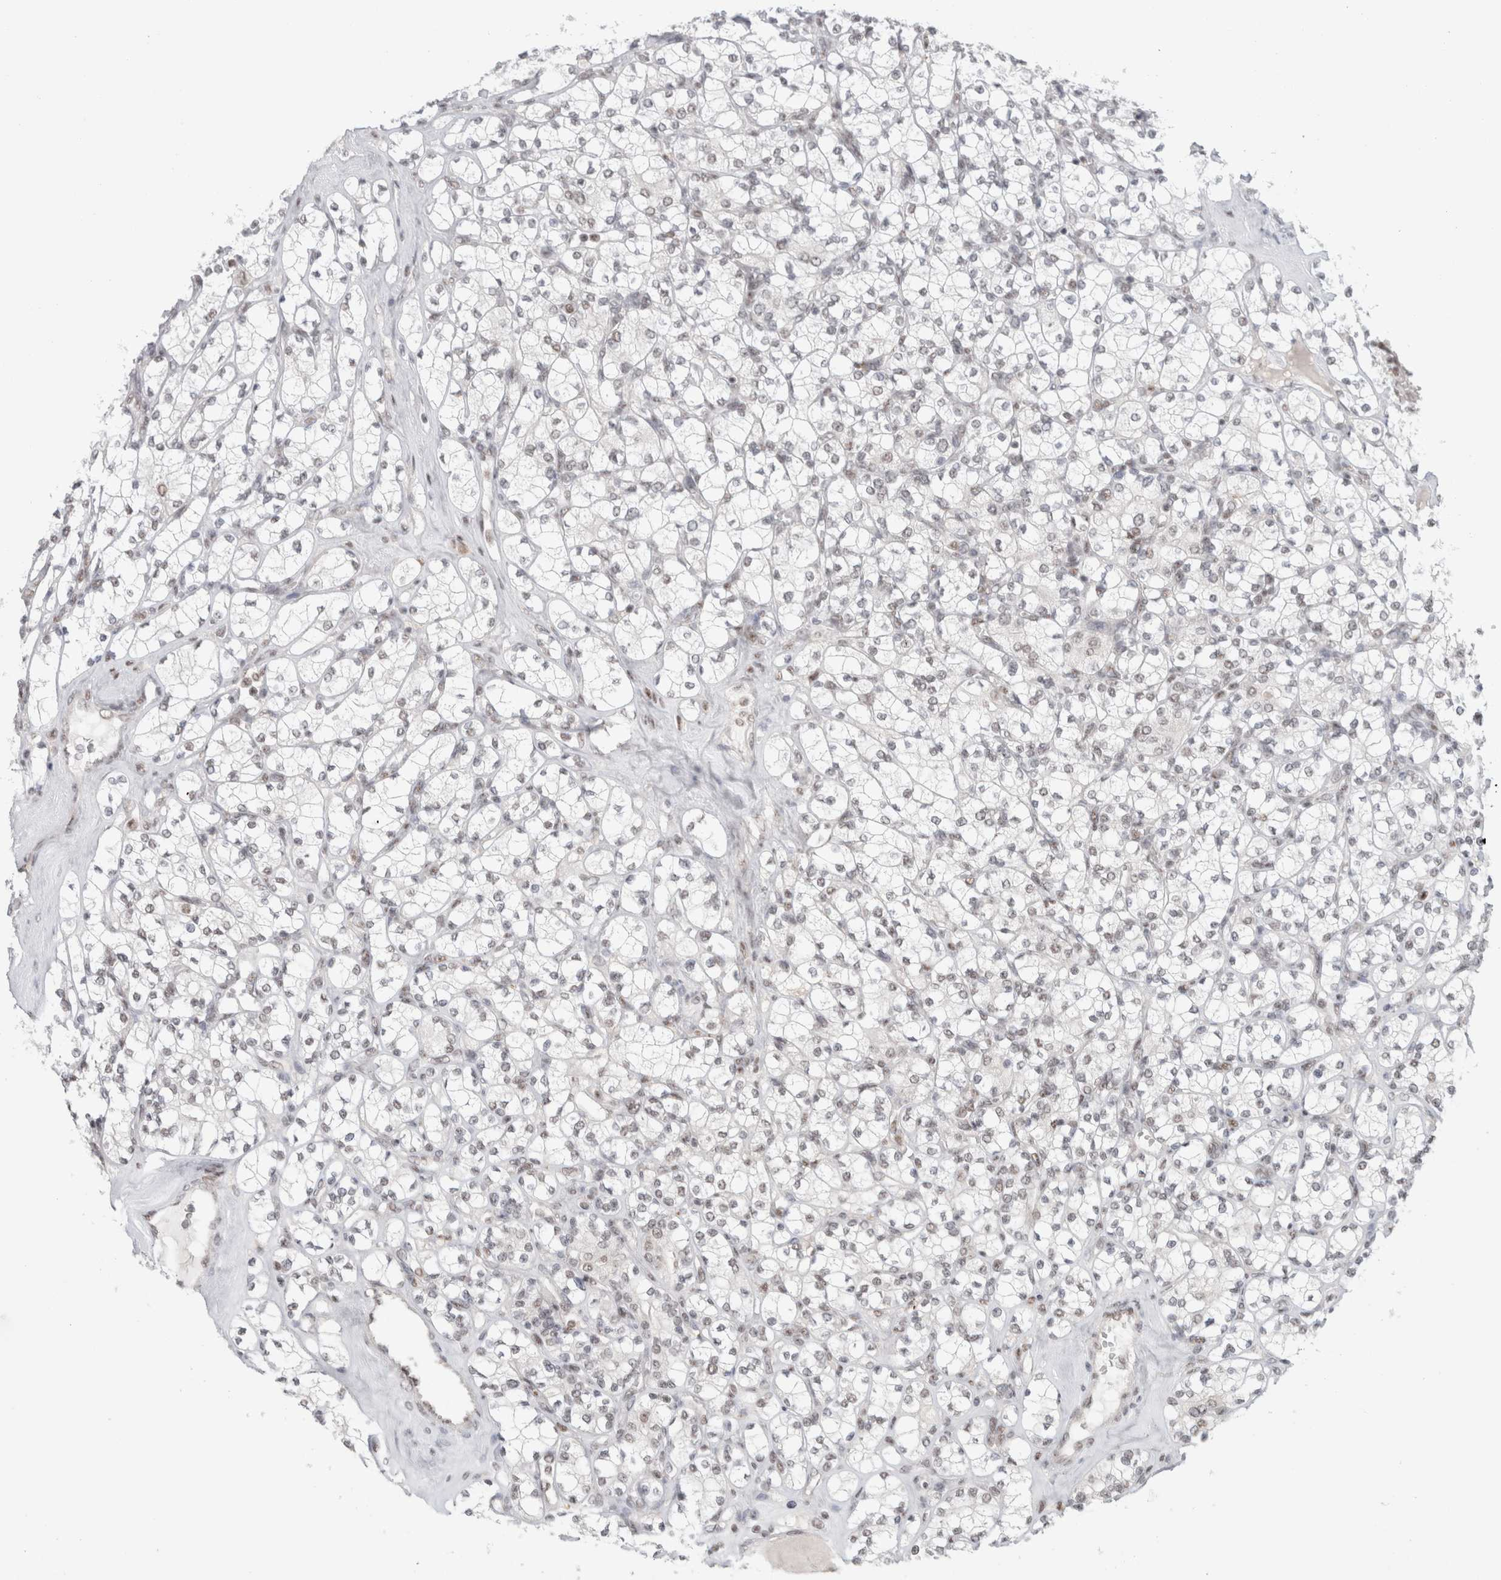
{"staining": {"intensity": "weak", "quantity": "<25%", "location": "nuclear"}, "tissue": "renal cancer", "cell_type": "Tumor cells", "image_type": "cancer", "snomed": [{"axis": "morphology", "description": "Adenocarcinoma, NOS"}, {"axis": "topography", "description": "Kidney"}], "caption": "Tumor cells are negative for brown protein staining in renal adenocarcinoma.", "gene": "TRMT12", "patient": {"sex": "male", "age": 77}}